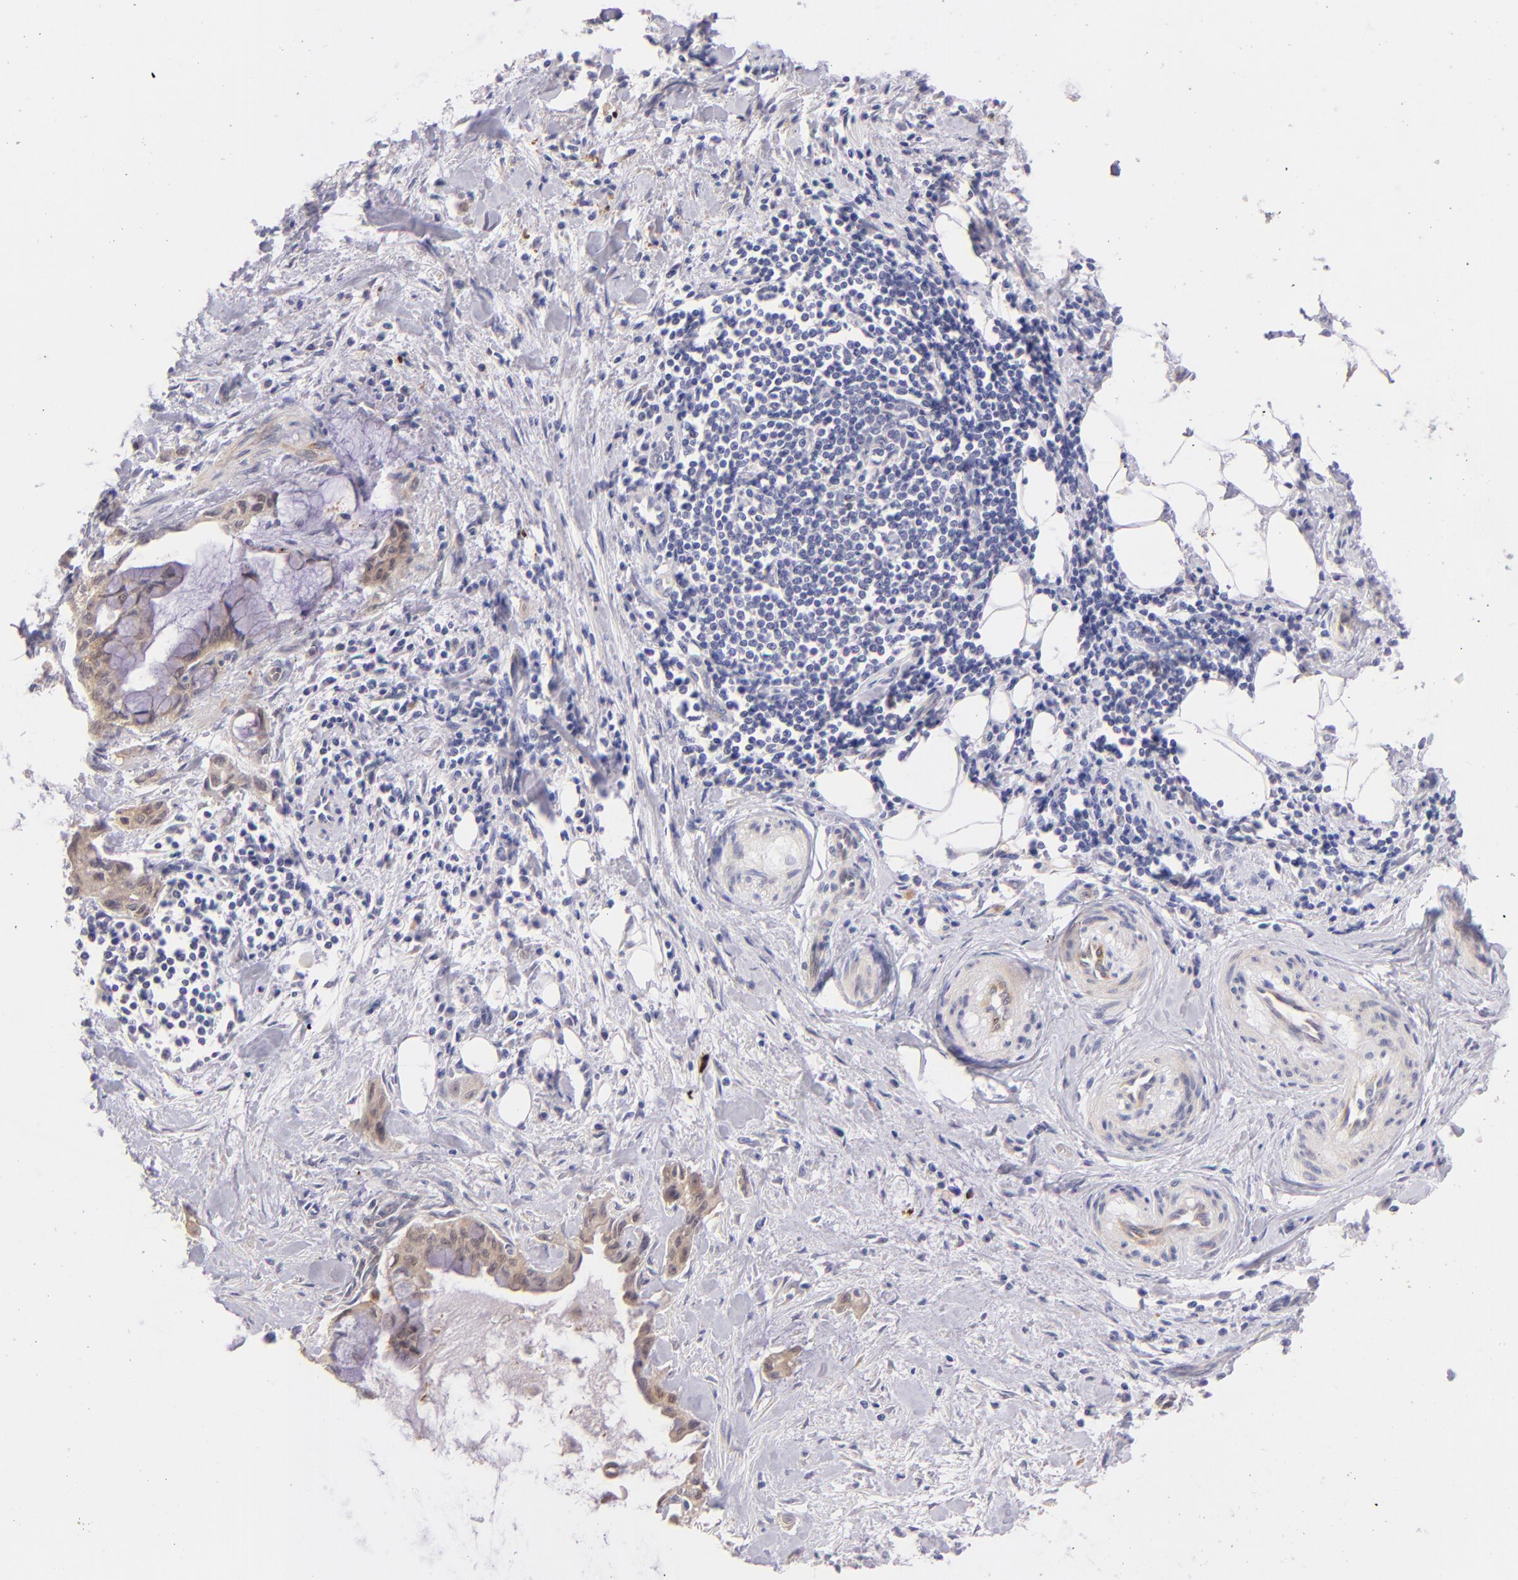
{"staining": {"intensity": "moderate", "quantity": ">75%", "location": "cytoplasmic/membranous"}, "tissue": "pancreatic cancer", "cell_type": "Tumor cells", "image_type": "cancer", "snomed": [{"axis": "morphology", "description": "Adenocarcinoma, NOS"}, {"axis": "topography", "description": "Pancreas"}], "caption": "This is a photomicrograph of IHC staining of adenocarcinoma (pancreatic), which shows moderate positivity in the cytoplasmic/membranous of tumor cells.", "gene": "SH2D4A", "patient": {"sex": "male", "age": 59}}